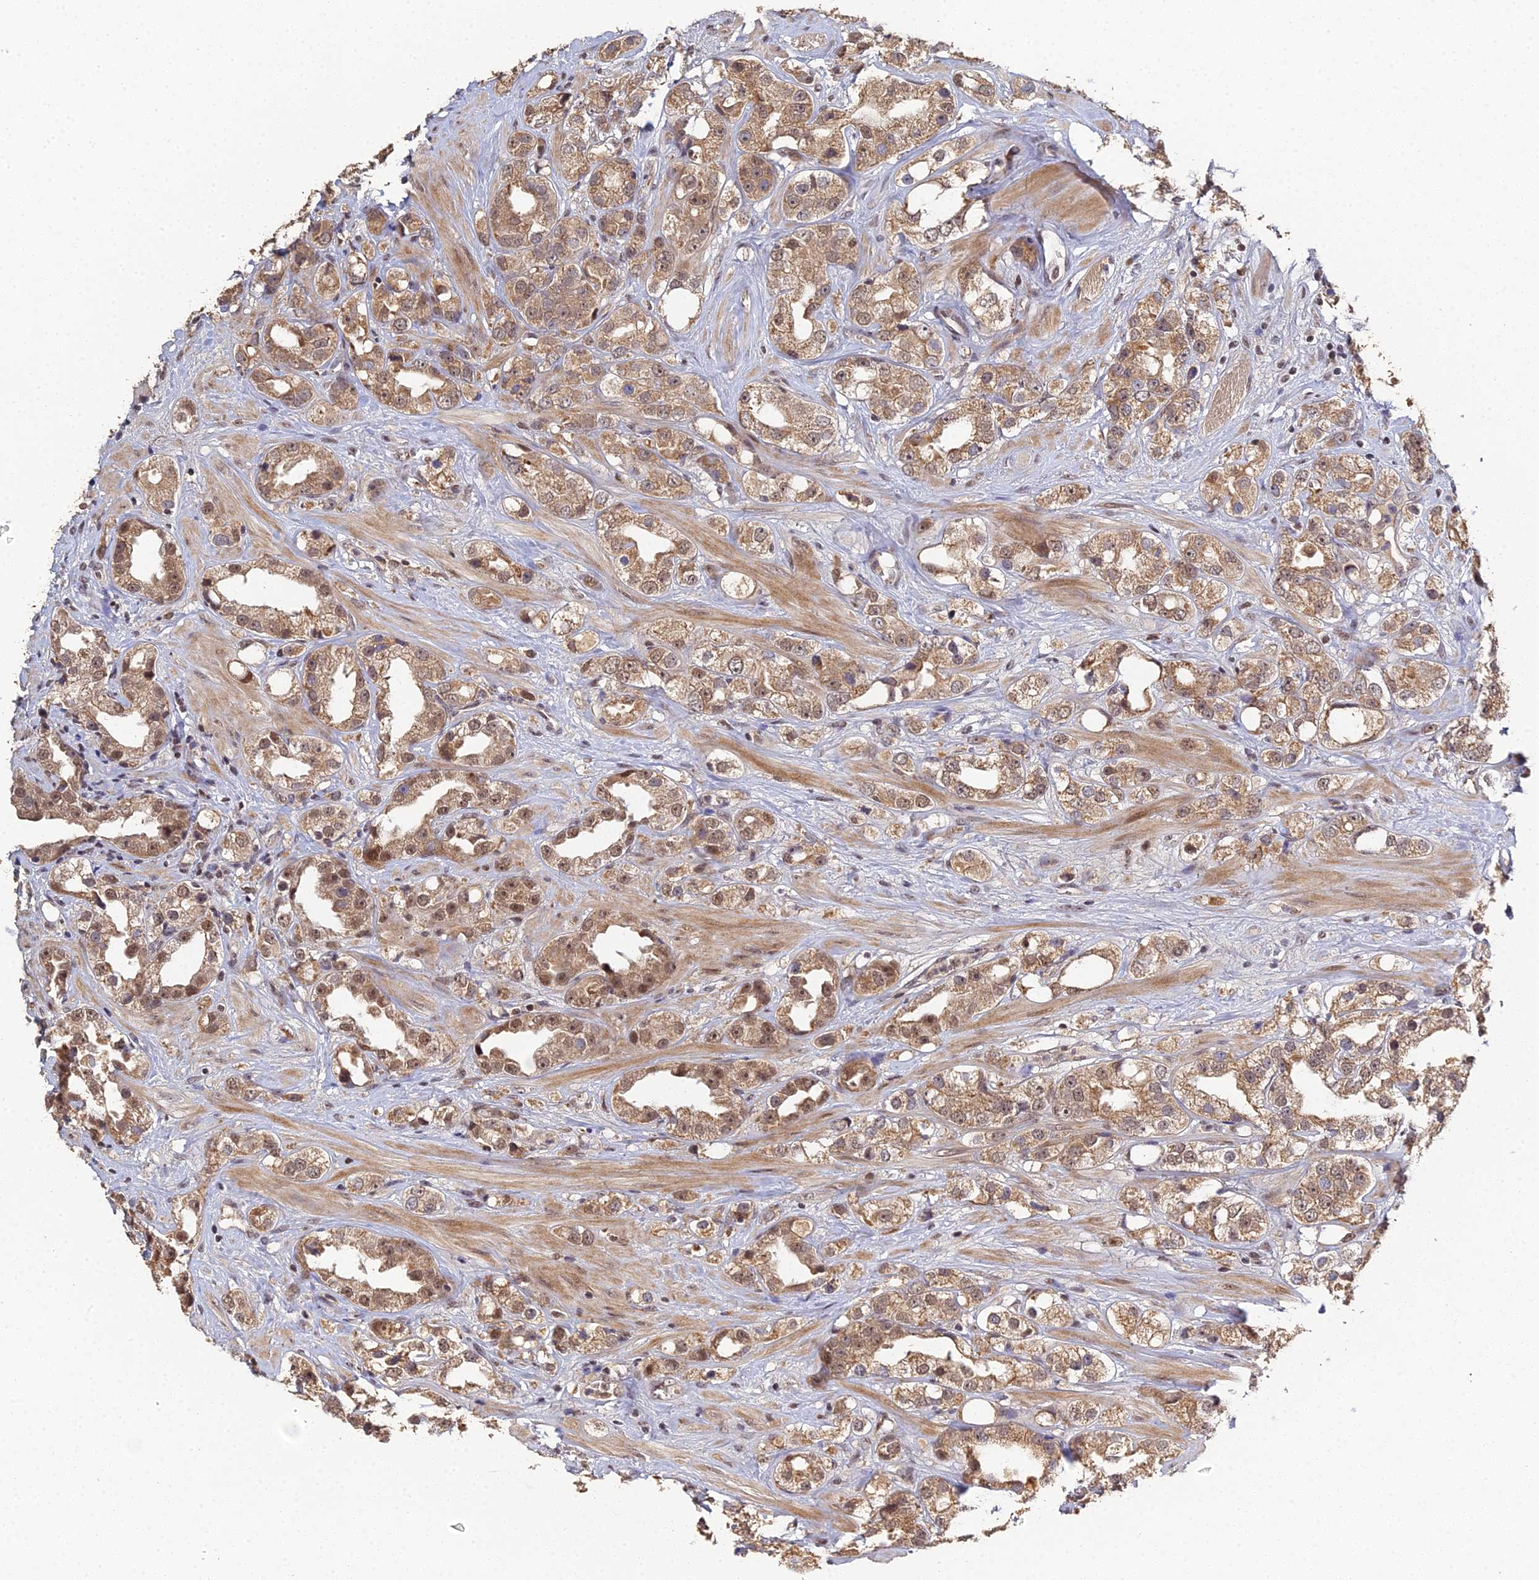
{"staining": {"intensity": "moderate", "quantity": ">75%", "location": "cytoplasmic/membranous,nuclear"}, "tissue": "prostate cancer", "cell_type": "Tumor cells", "image_type": "cancer", "snomed": [{"axis": "morphology", "description": "Adenocarcinoma, NOS"}, {"axis": "topography", "description": "Prostate"}], "caption": "Immunohistochemical staining of prostate cancer (adenocarcinoma) reveals moderate cytoplasmic/membranous and nuclear protein positivity in approximately >75% of tumor cells. (DAB = brown stain, brightfield microscopy at high magnification).", "gene": "ERCC5", "patient": {"sex": "male", "age": 79}}